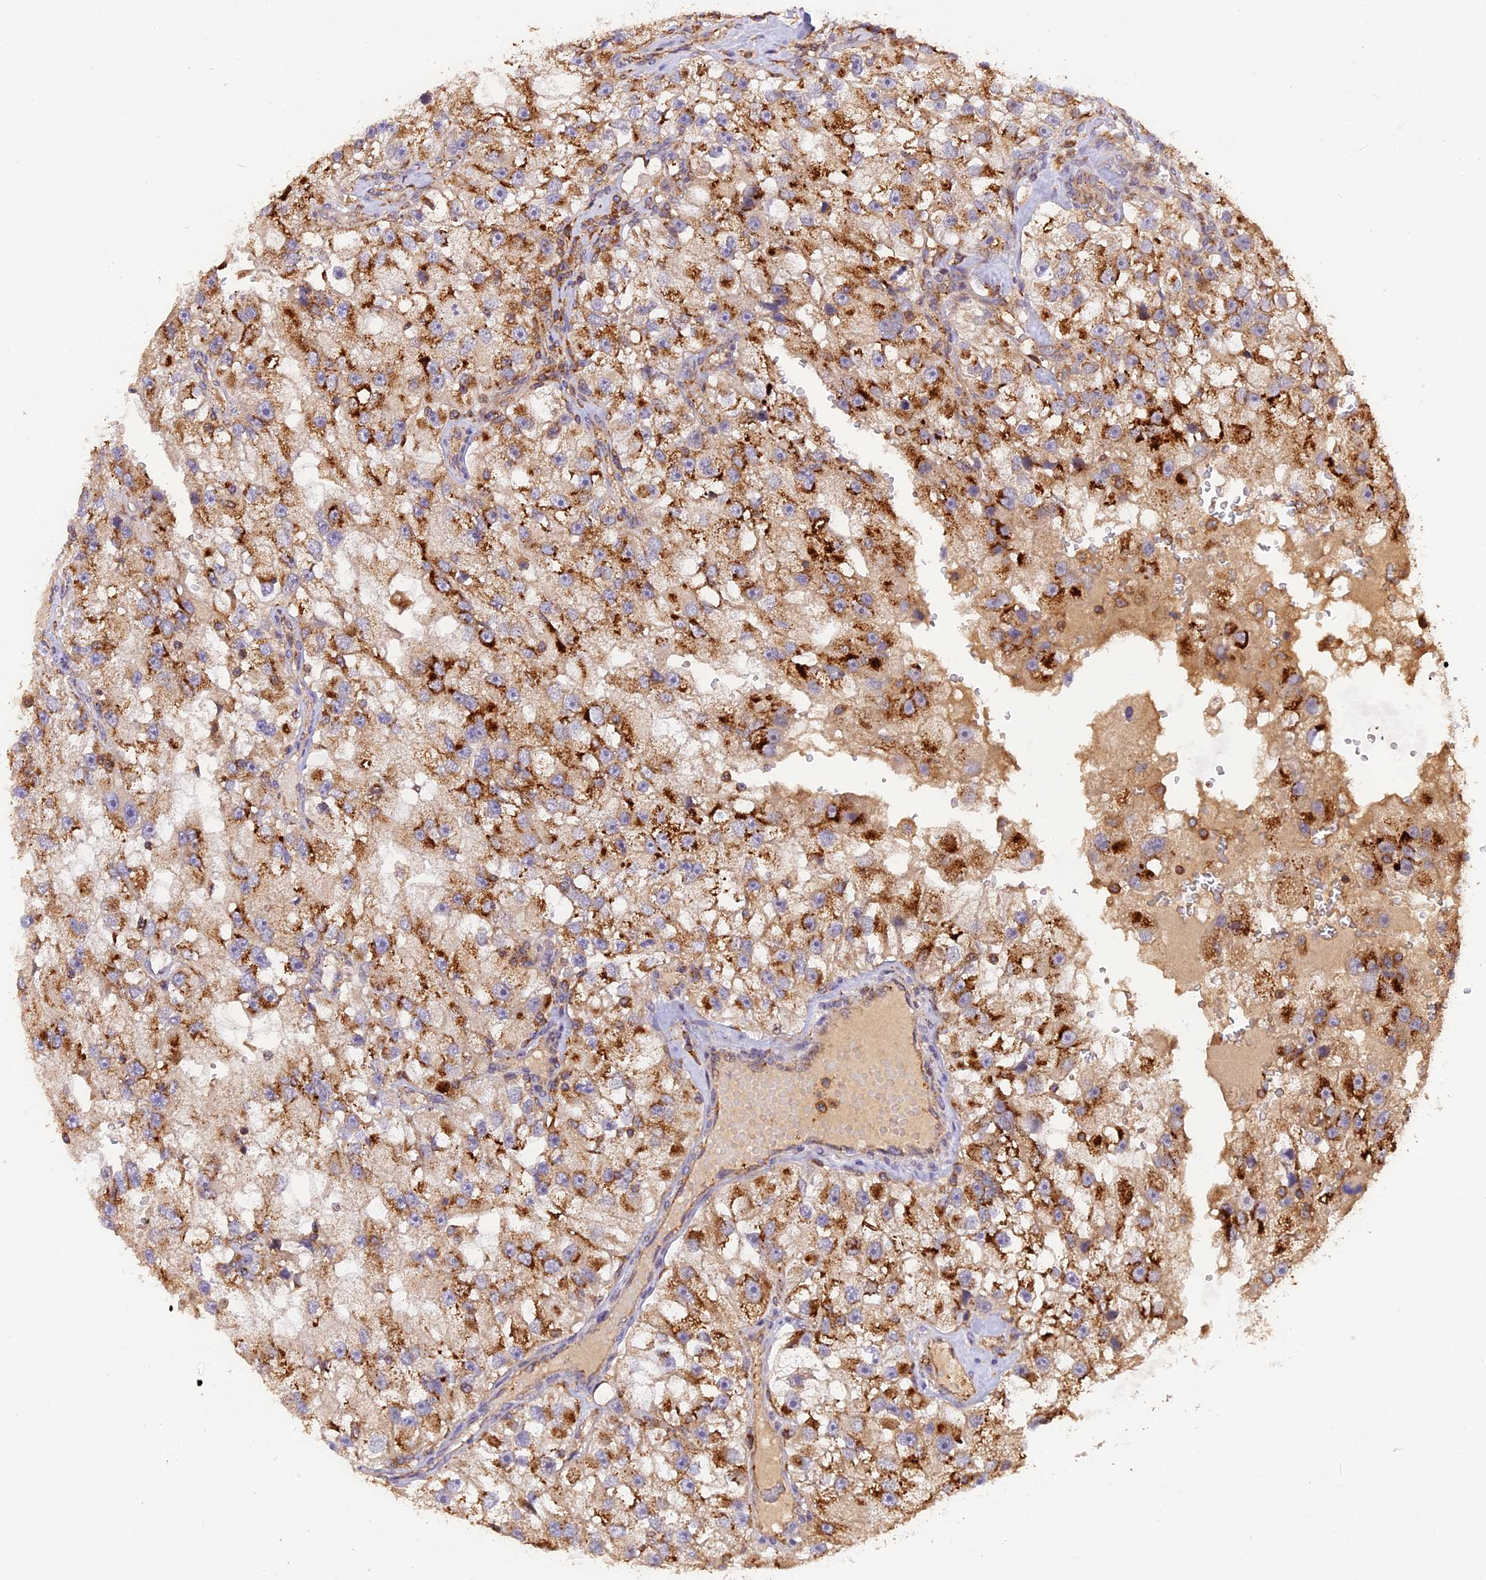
{"staining": {"intensity": "strong", "quantity": "25%-75%", "location": "cytoplasmic/membranous"}, "tissue": "renal cancer", "cell_type": "Tumor cells", "image_type": "cancer", "snomed": [{"axis": "morphology", "description": "Adenocarcinoma, NOS"}, {"axis": "topography", "description": "Kidney"}], "caption": "A high amount of strong cytoplasmic/membranous positivity is seen in about 25%-75% of tumor cells in renal cancer (adenocarcinoma) tissue.", "gene": "PEX3", "patient": {"sex": "male", "age": 63}}